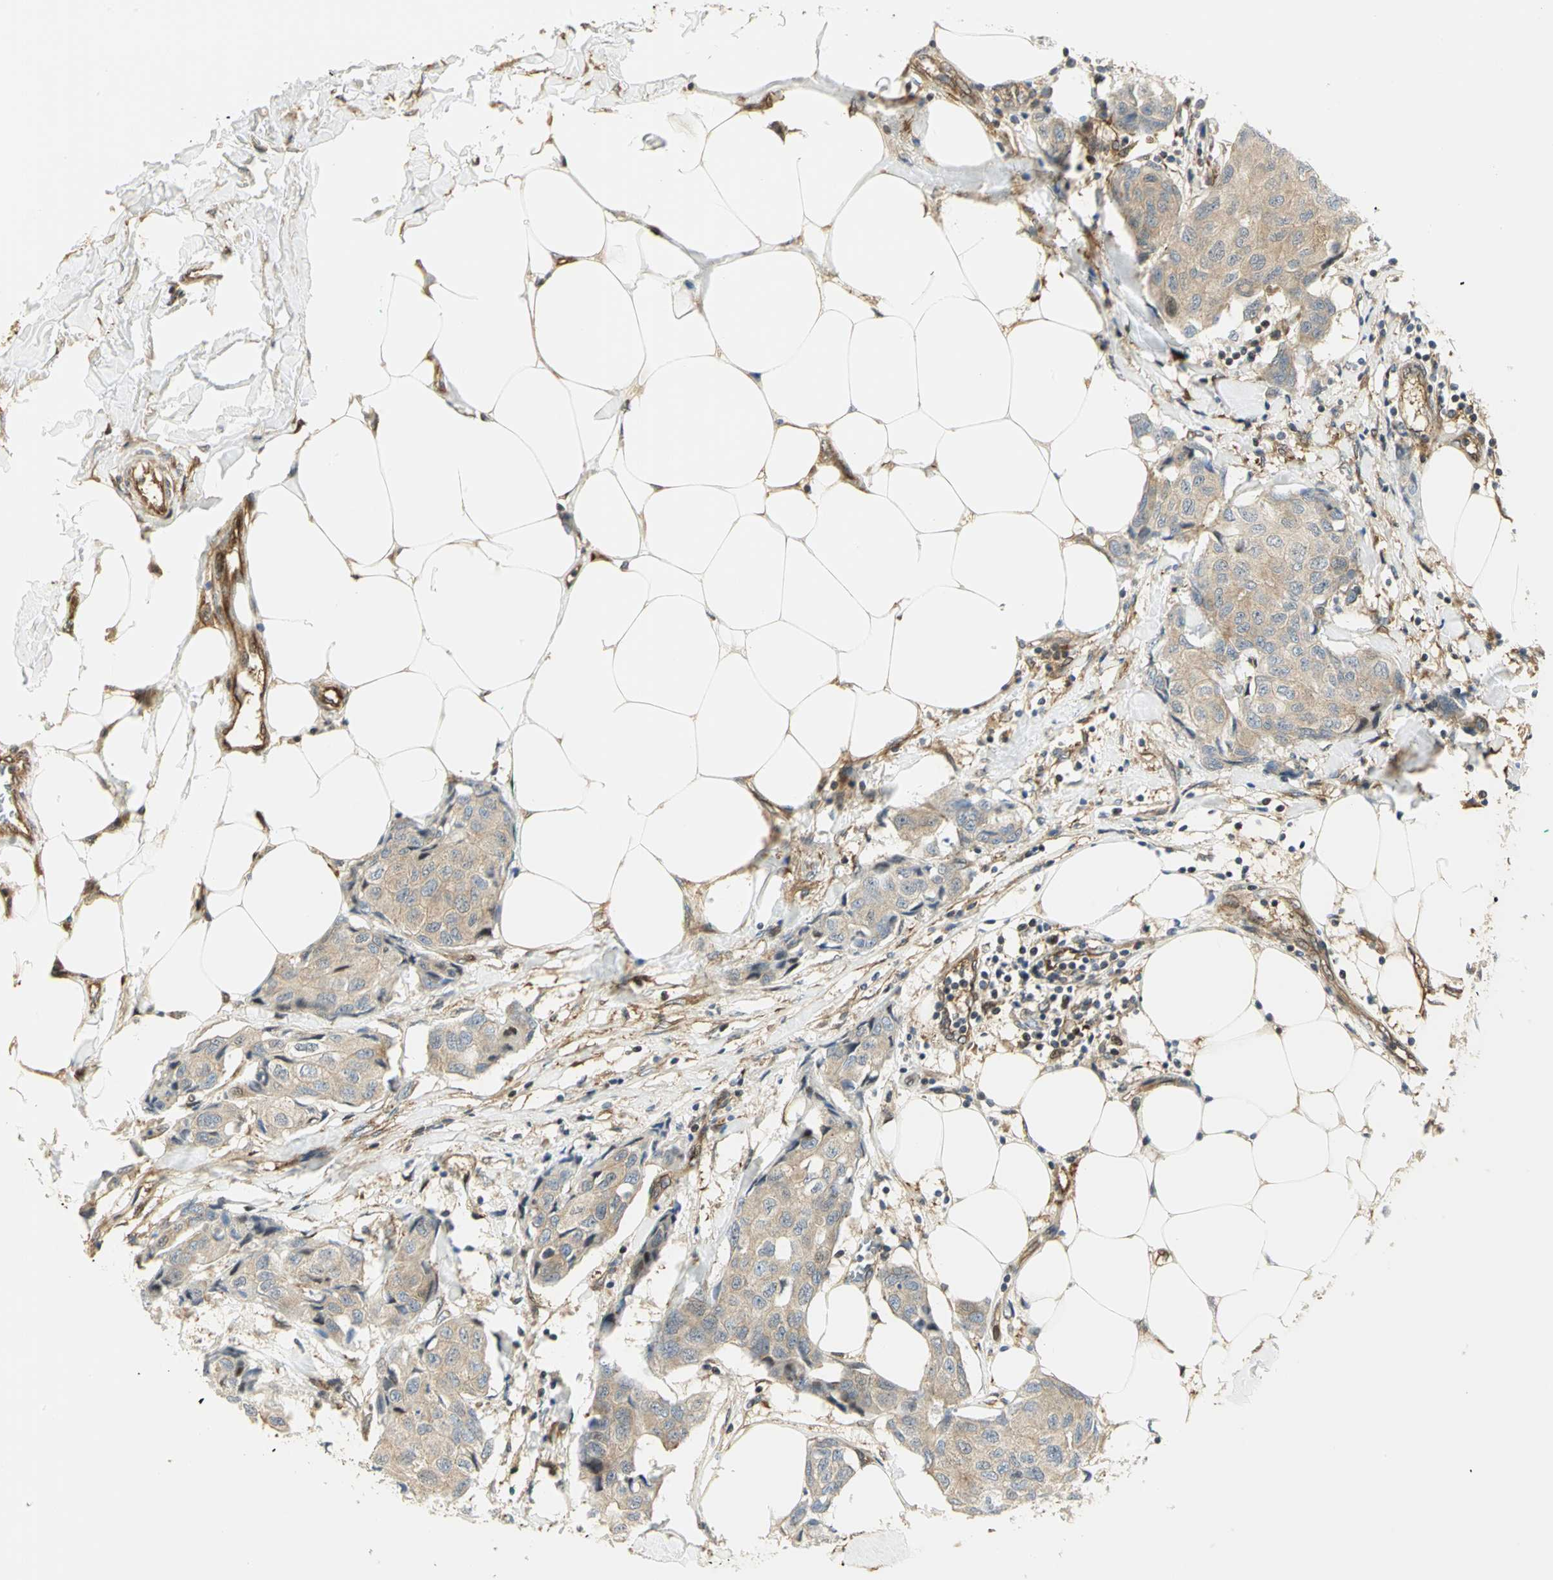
{"staining": {"intensity": "moderate", "quantity": ">75%", "location": "cytoplasmic/membranous"}, "tissue": "breast cancer", "cell_type": "Tumor cells", "image_type": "cancer", "snomed": [{"axis": "morphology", "description": "Duct carcinoma"}, {"axis": "topography", "description": "Breast"}], "caption": "The micrograph reveals staining of breast cancer, revealing moderate cytoplasmic/membranous protein staining (brown color) within tumor cells.", "gene": "EEA1", "patient": {"sex": "female", "age": 80}}